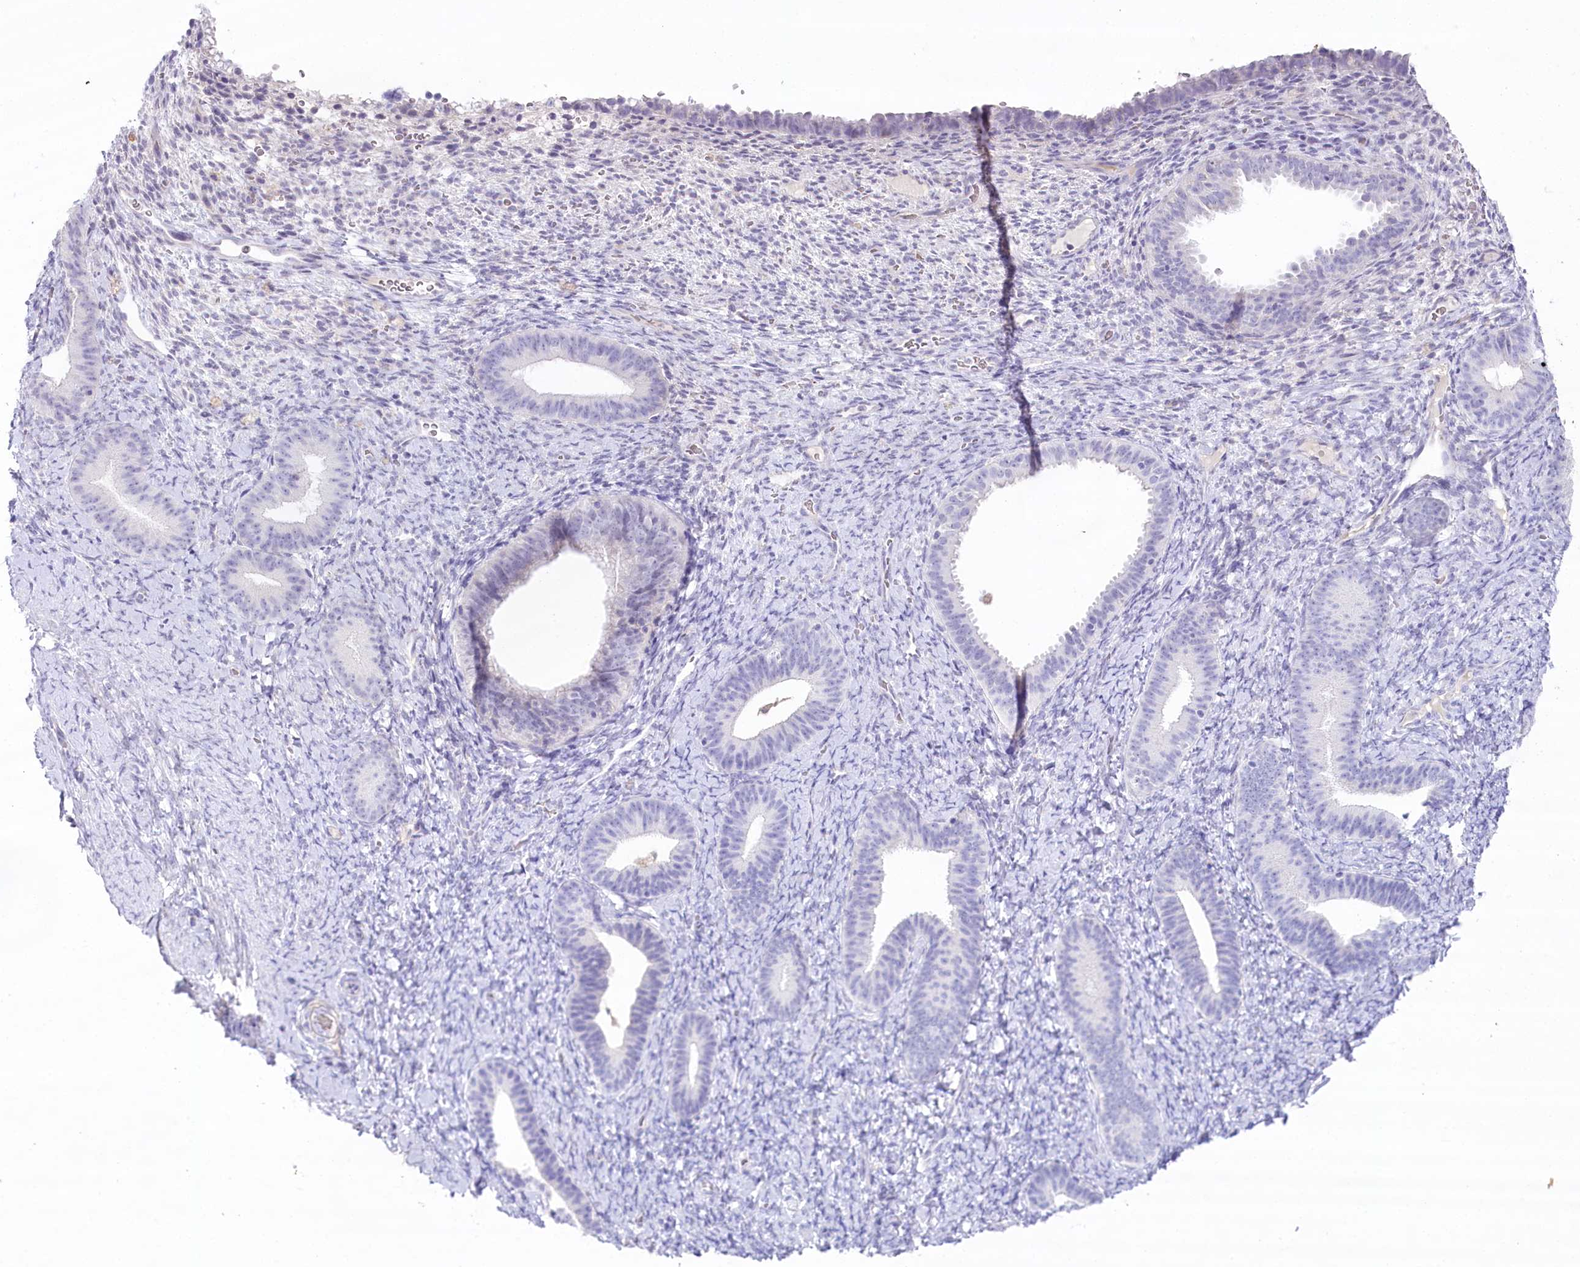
{"staining": {"intensity": "negative", "quantity": "none", "location": "none"}, "tissue": "endometrium", "cell_type": "Cells in endometrial stroma", "image_type": "normal", "snomed": [{"axis": "morphology", "description": "Normal tissue, NOS"}, {"axis": "topography", "description": "Endometrium"}], "caption": "High power microscopy photomicrograph of an immunohistochemistry image of benign endometrium, revealing no significant expression in cells in endometrial stroma.", "gene": "MYOZ1", "patient": {"sex": "female", "age": 65}}